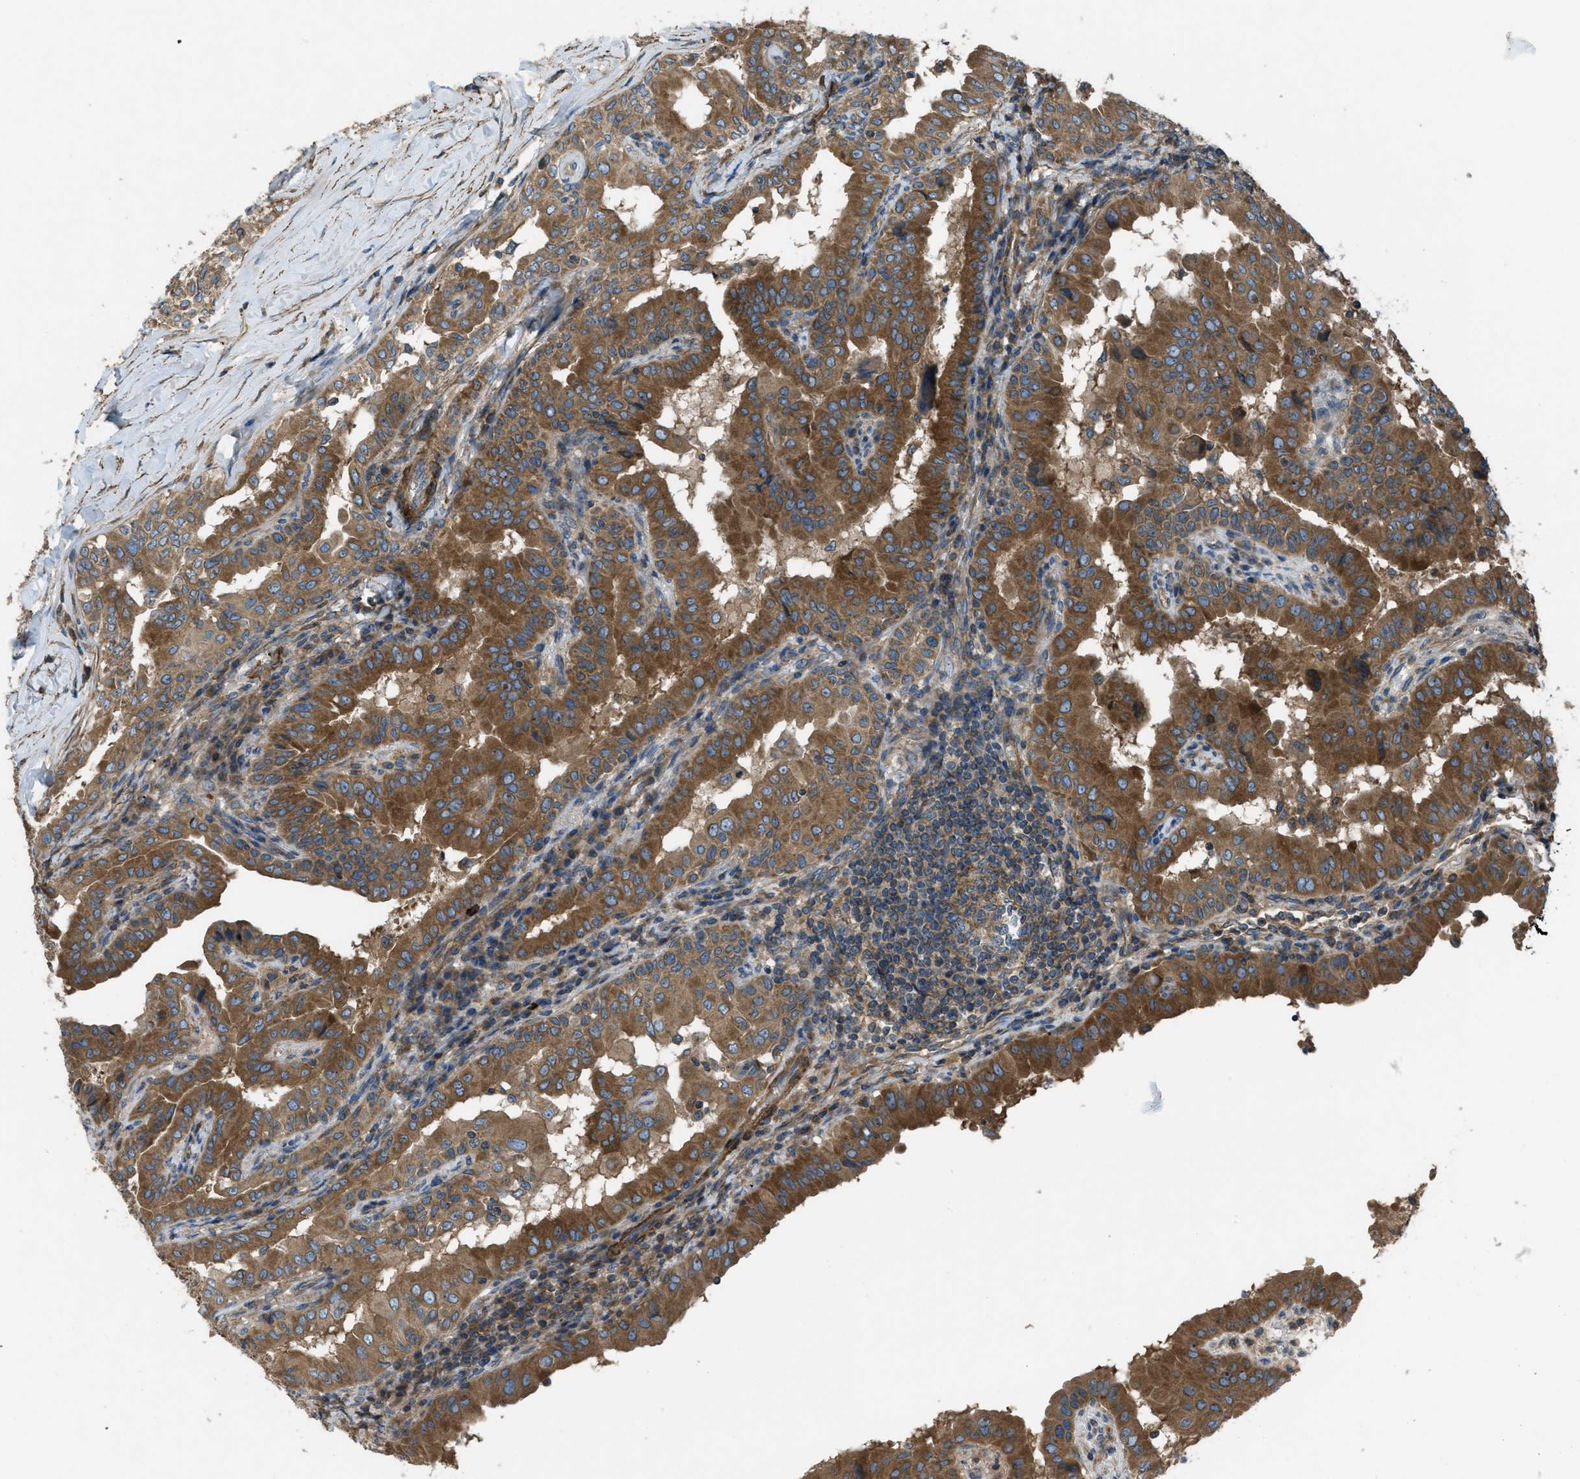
{"staining": {"intensity": "moderate", "quantity": ">75%", "location": "cytoplasmic/membranous"}, "tissue": "thyroid cancer", "cell_type": "Tumor cells", "image_type": "cancer", "snomed": [{"axis": "morphology", "description": "Papillary adenocarcinoma, NOS"}, {"axis": "topography", "description": "Thyroid gland"}], "caption": "This is an image of IHC staining of thyroid papillary adenocarcinoma, which shows moderate staining in the cytoplasmic/membranous of tumor cells.", "gene": "VEZT", "patient": {"sex": "male", "age": 33}}